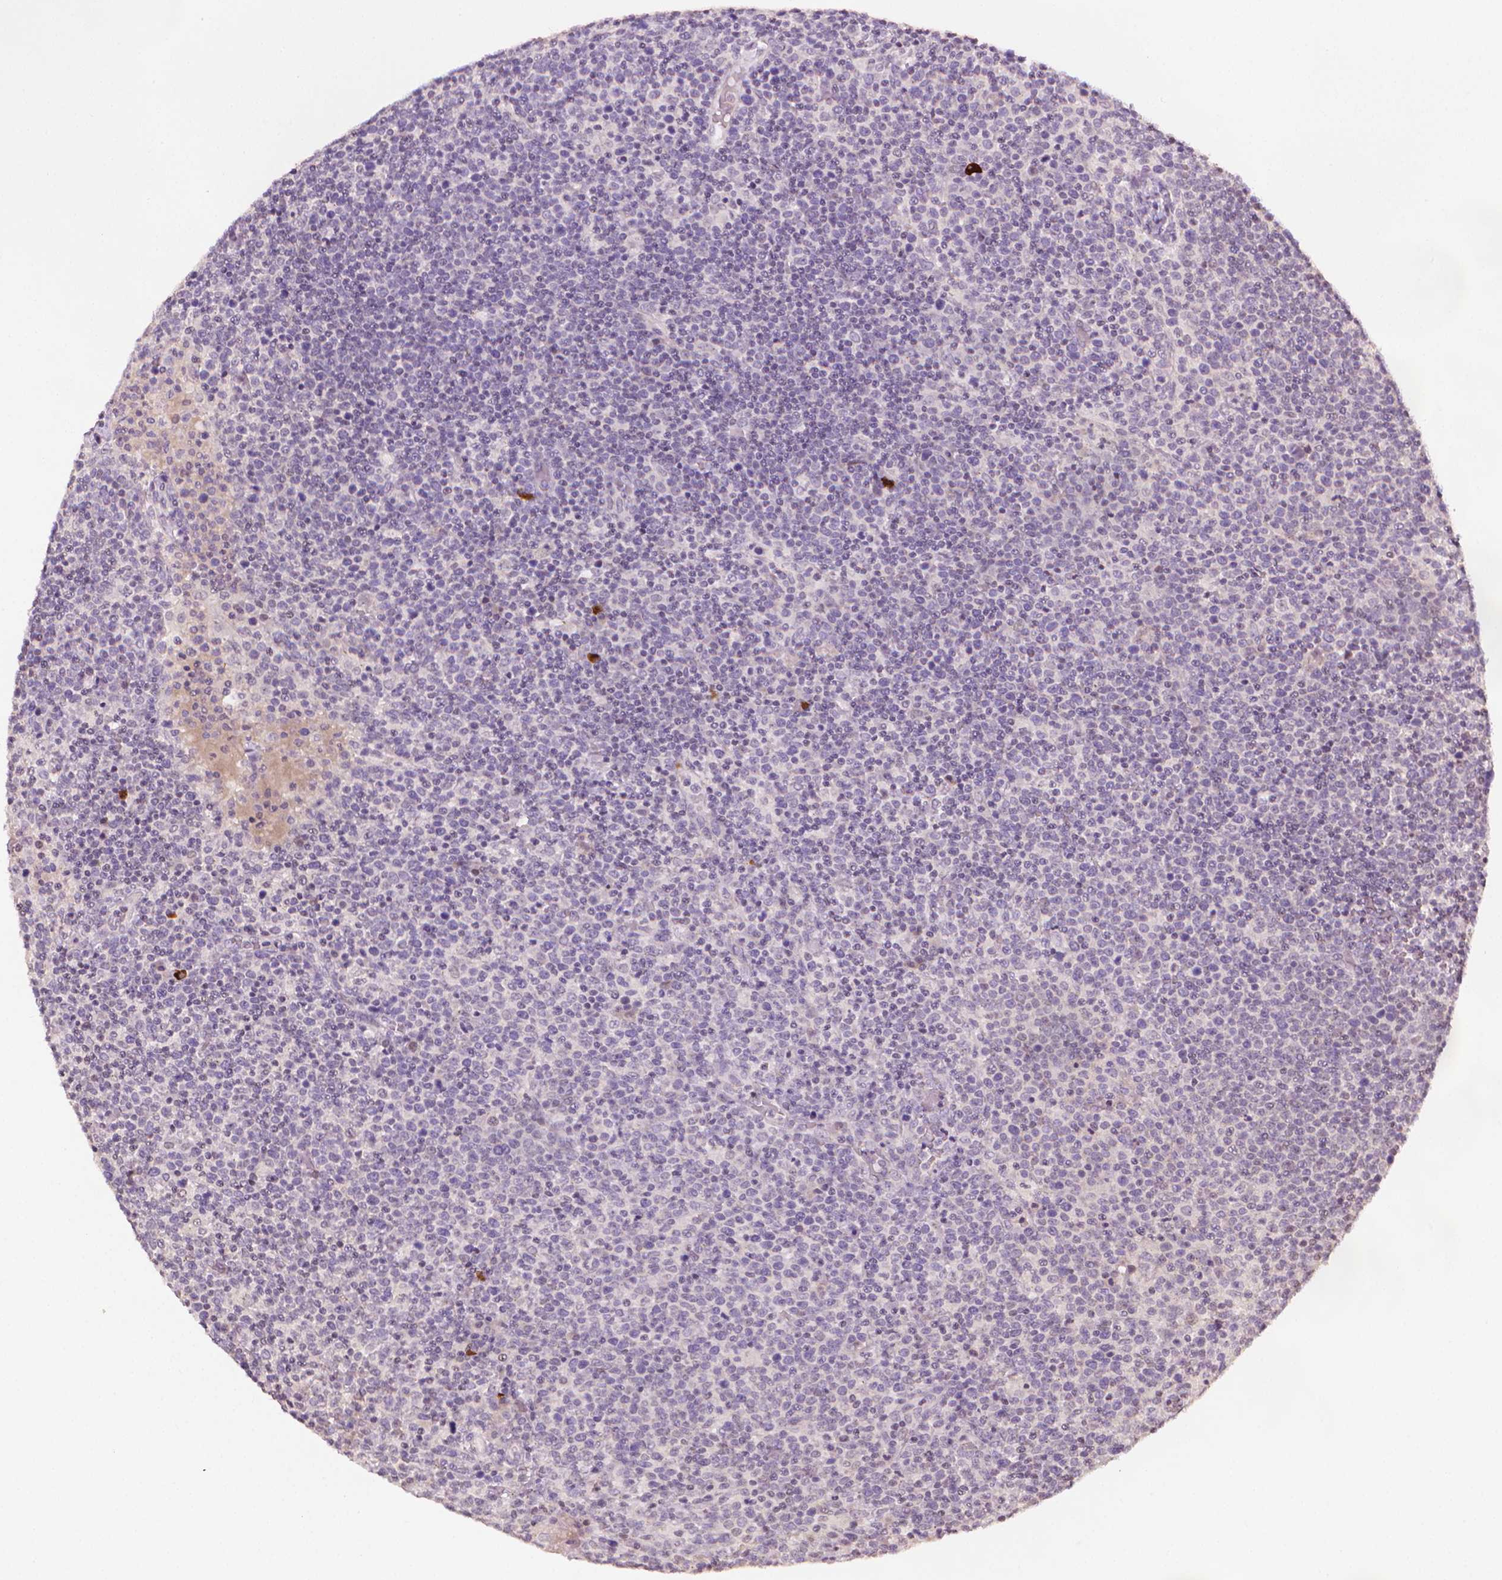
{"staining": {"intensity": "negative", "quantity": "none", "location": "none"}, "tissue": "lymphoma", "cell_type": "Tumor cells", "image_type": "cancer", "snomed": [{"axis": "morphology", "description": "Malignant lymphoma, non-Hodgkin's type, High grade"}, {"axis": "topography", "description": "Lymph node"}], "caption": "A high-resolution image shows IHC staining of high-grade malignant lymphoma, non-Hodgkin's type, which shows no significant staining in tumor cells.", "gene": "NCAN", "patient": {"sex": "male", "age": 61}}